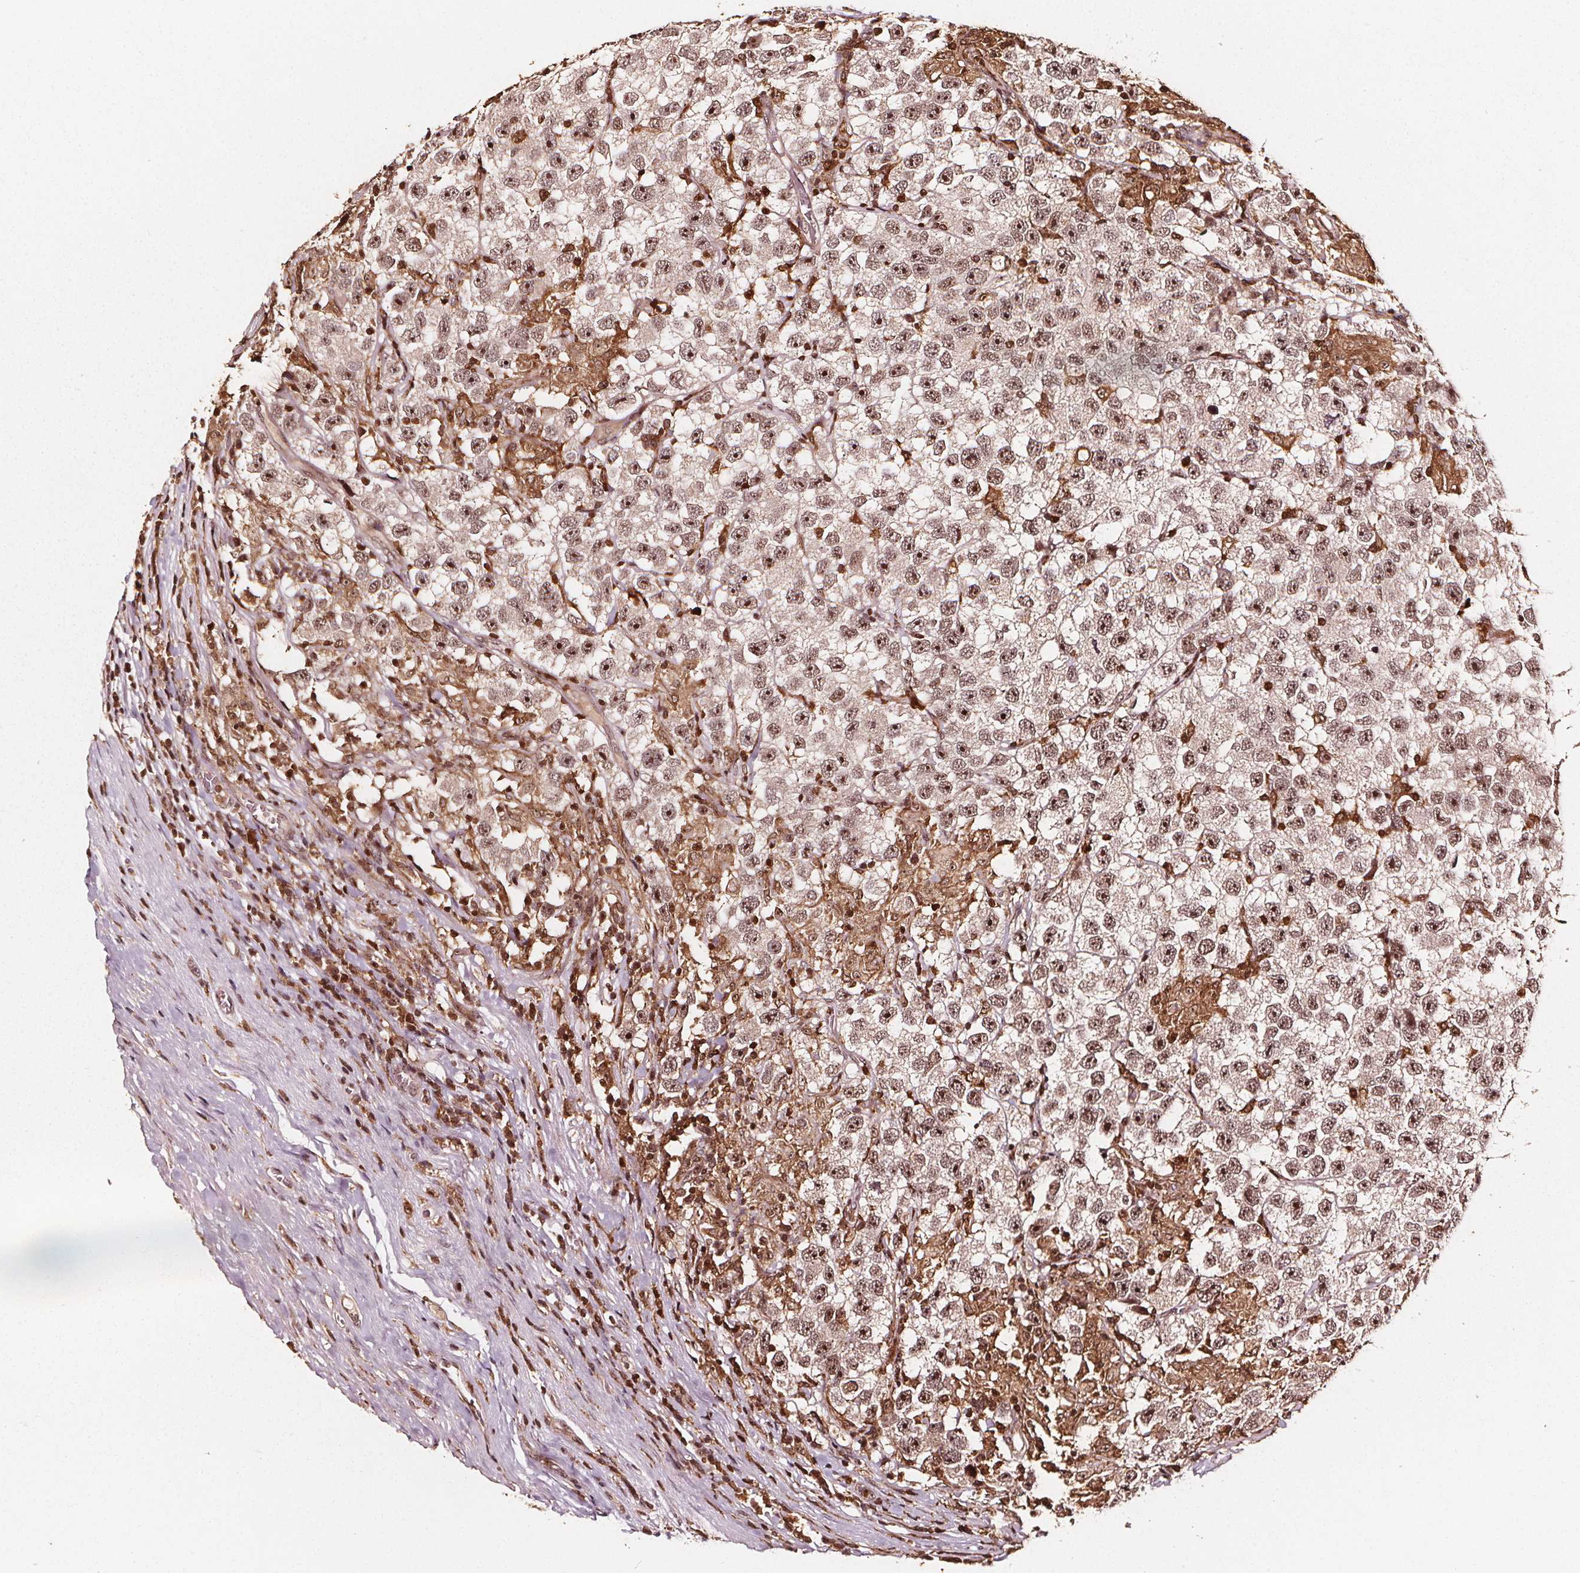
{"staining": {"intensity": "moderate", "quantity": ">75%", "location": "nuclear"}, "tissue": "testis cancer", "cell_type": "Tumor cells", "image_type": "cancer", "snomed": [{"axis": "morphology", "description": "Seminoma, NOS"}, {"axis": "topography", "description": "Testis"}], "caption": "There is medium levels of moderate nuclear positivity in tumor cells of testis cancer, as demonstrated by immunohistochemical staining (brown color).", "gene": "EXOSC9", "patient": {"sex": "male", "age": 26}}